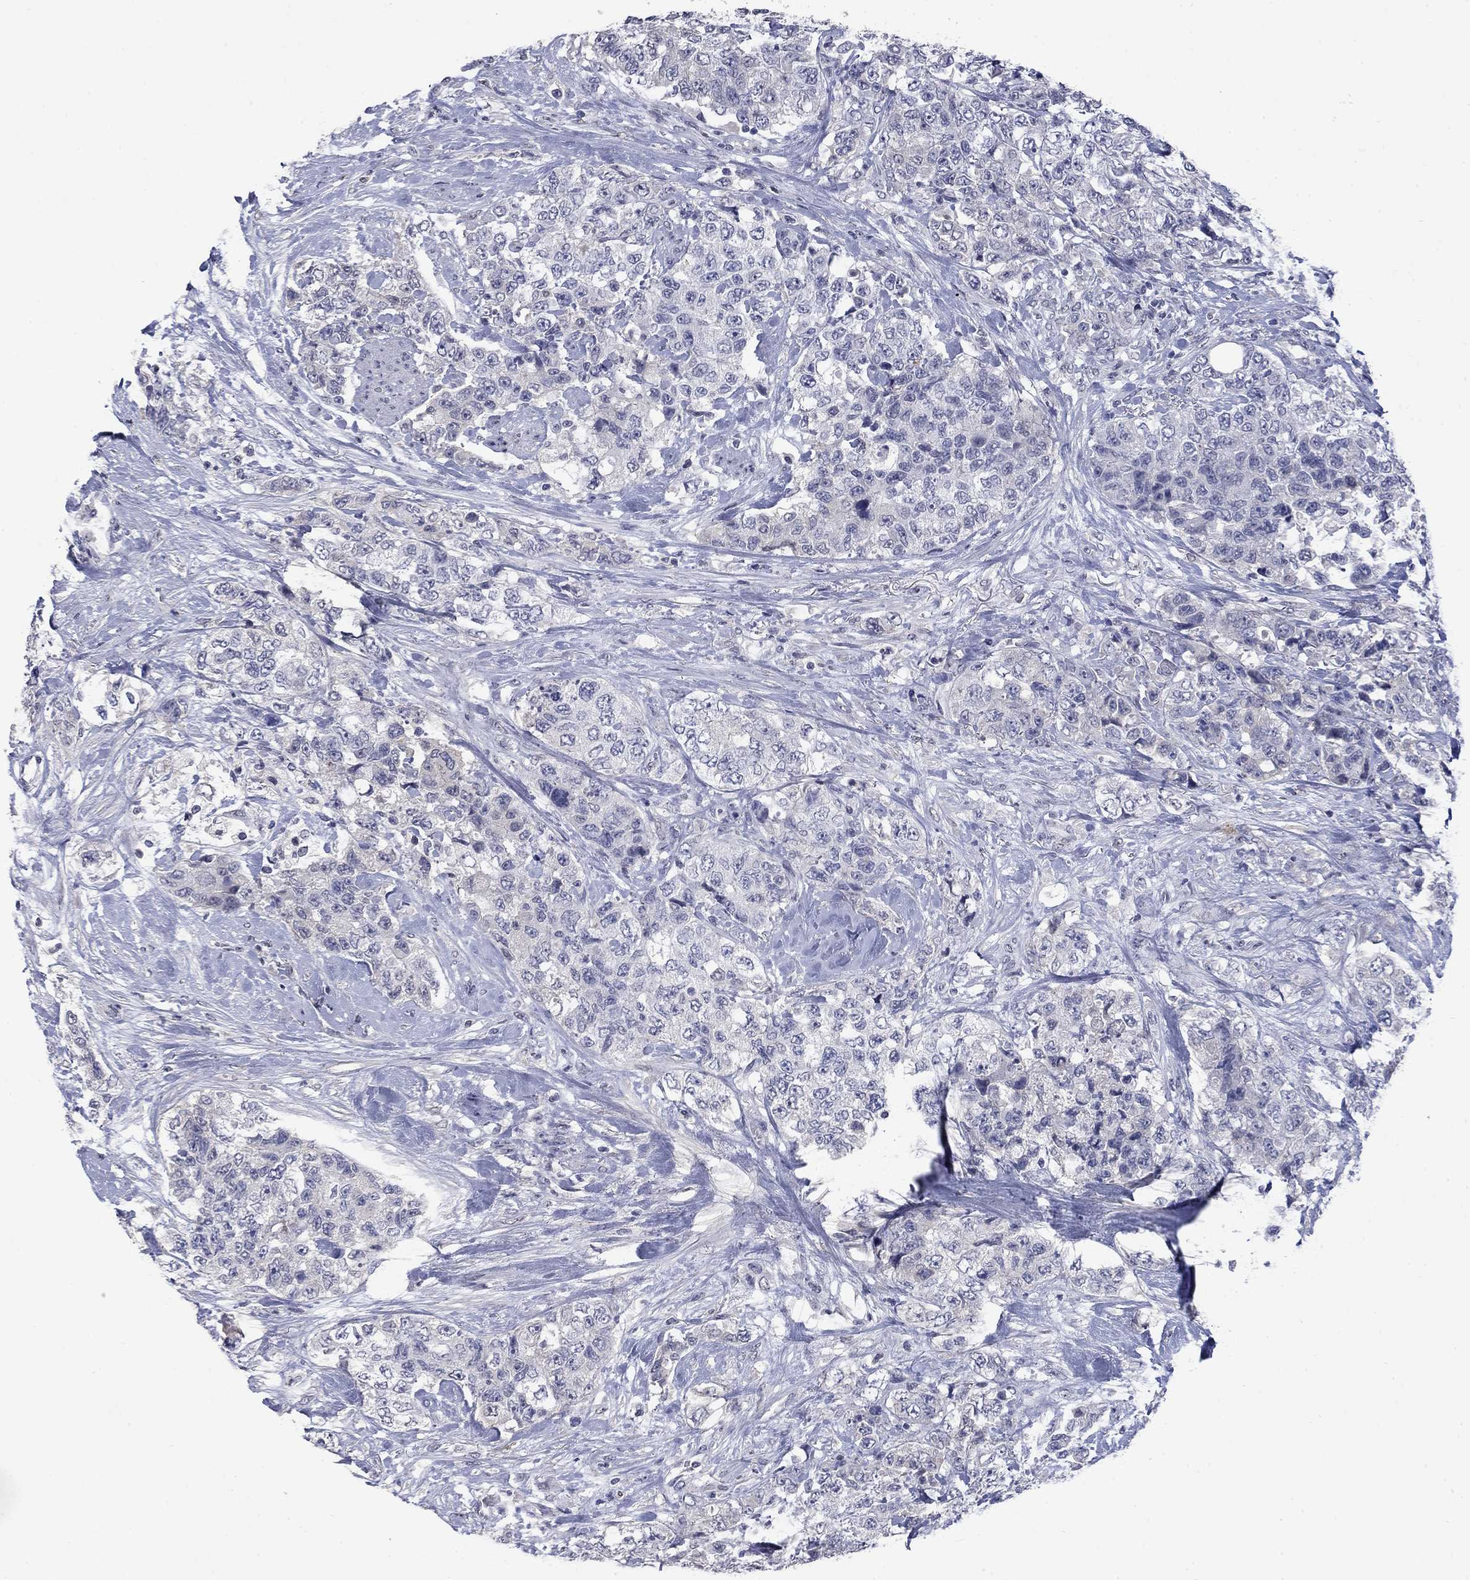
{"staining": {"intensity": "negative", "quantity": "none", "location": "none"}, "tissue": "urothelial cancer", "cell_type": "Tumor cells", "image_type": "cancer", "snomed": [{"axis": "morphology", "description": "Urothelial carcinoma, High grade"}, {"axis": "topography", "description": "Urinary bladder"}], "caption": "Immunohistochemistry of urothelial carcinoma (high-grade) exhibits no expression in tumor cells.", "gene": "SLC51A", "patient": {"sex": "female", "age": 78}}